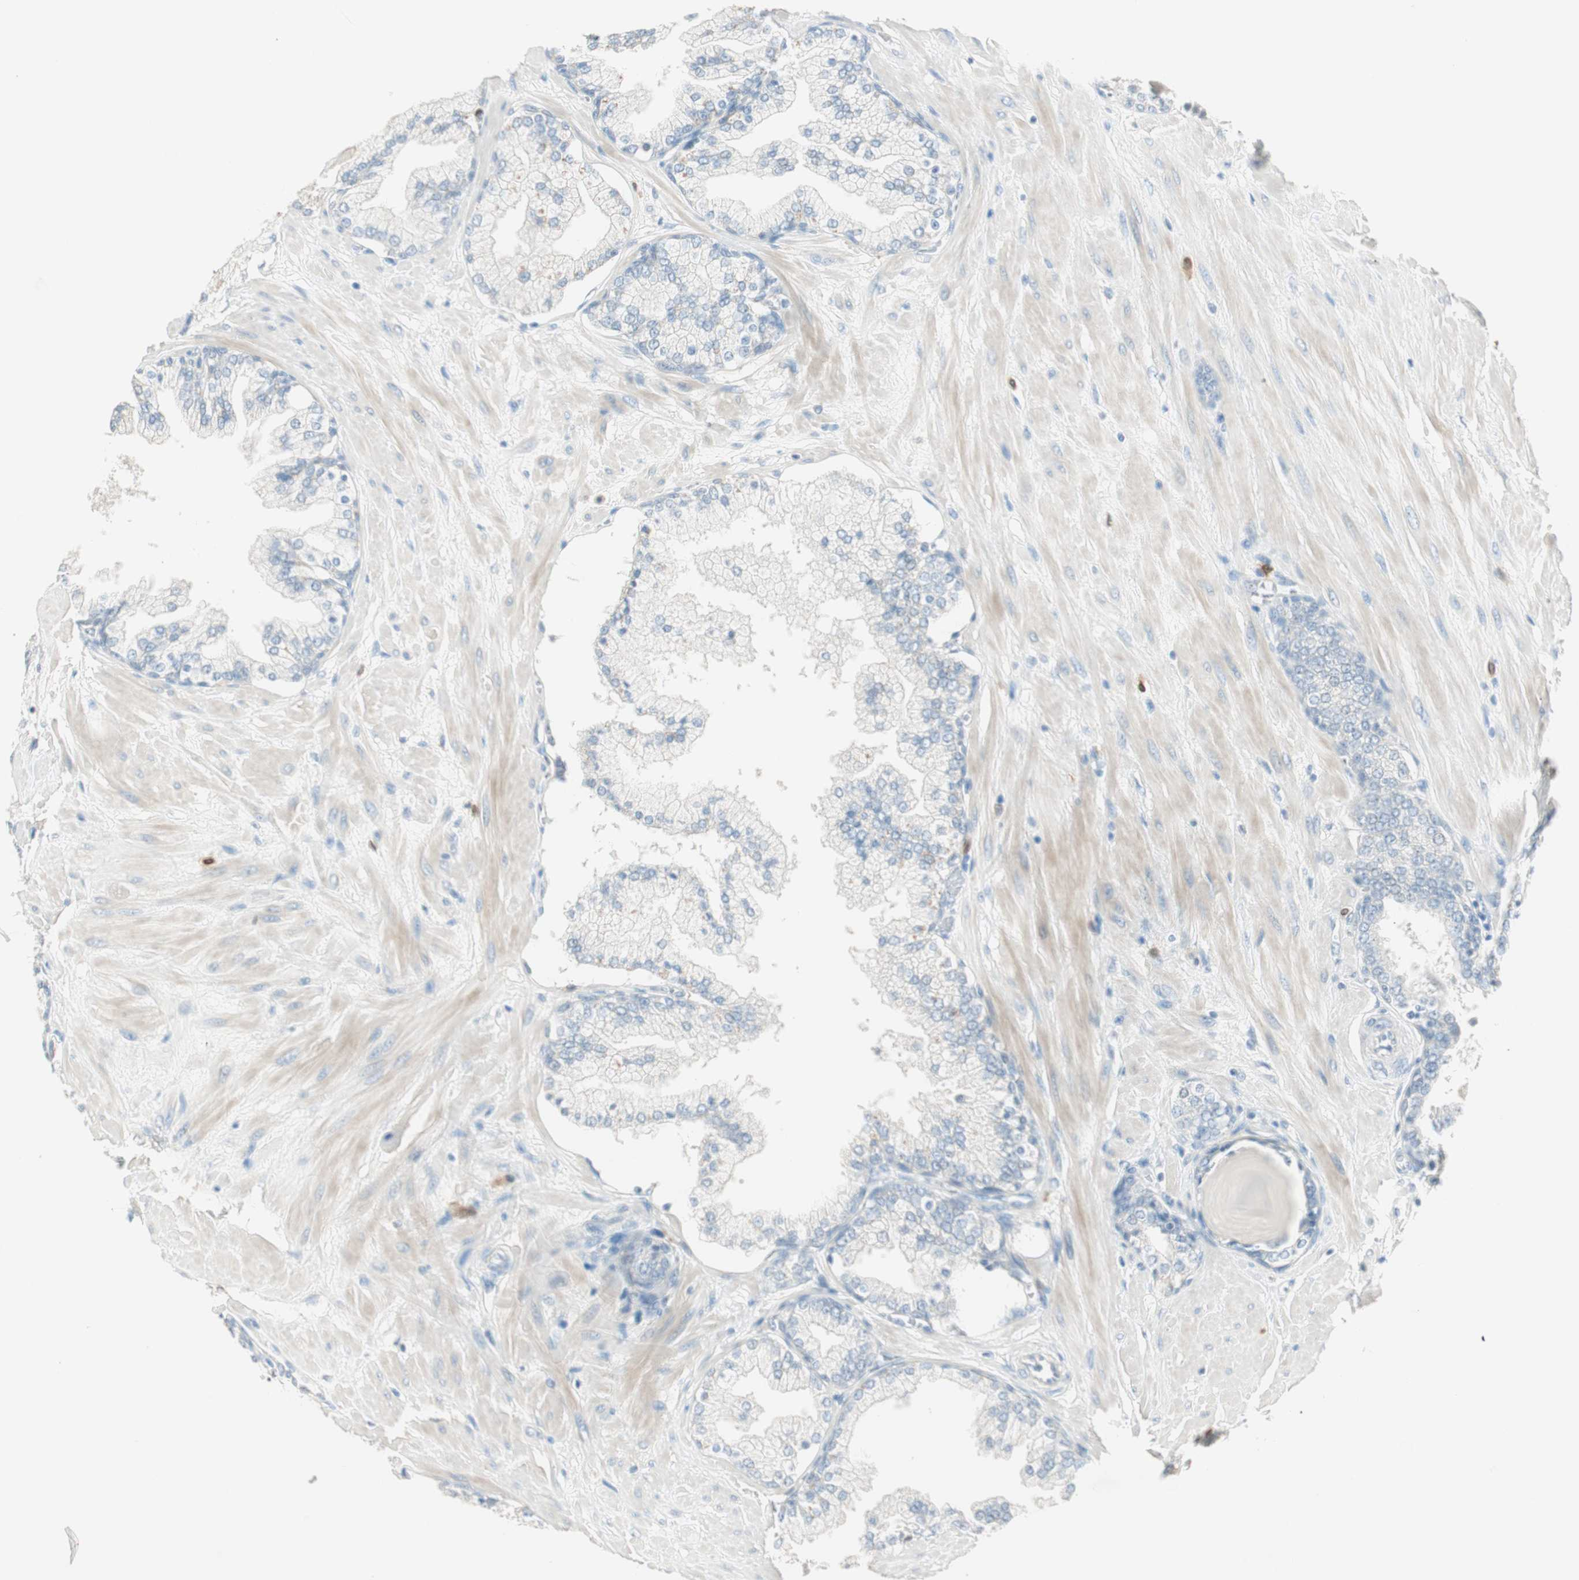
{"staining": {"intensity": "negative", "quantity": "none", "location": "none"}, "tissue": "prostate", "cell_type": "Glandular cells", "image_type": "normal", "snomed": [{"axis": "morphology", "description": "Normal tissue, NOS"}, {"axis": "topography", "description": "Prostate"}], "caption": "This image is of benign prostate stained with IHC to label a protein in brown with the nuclei are counter-stained blue. There is no staining in glandular cells.", "gene": "HPGD", "patient": {"sex": "male", "age": 51}}